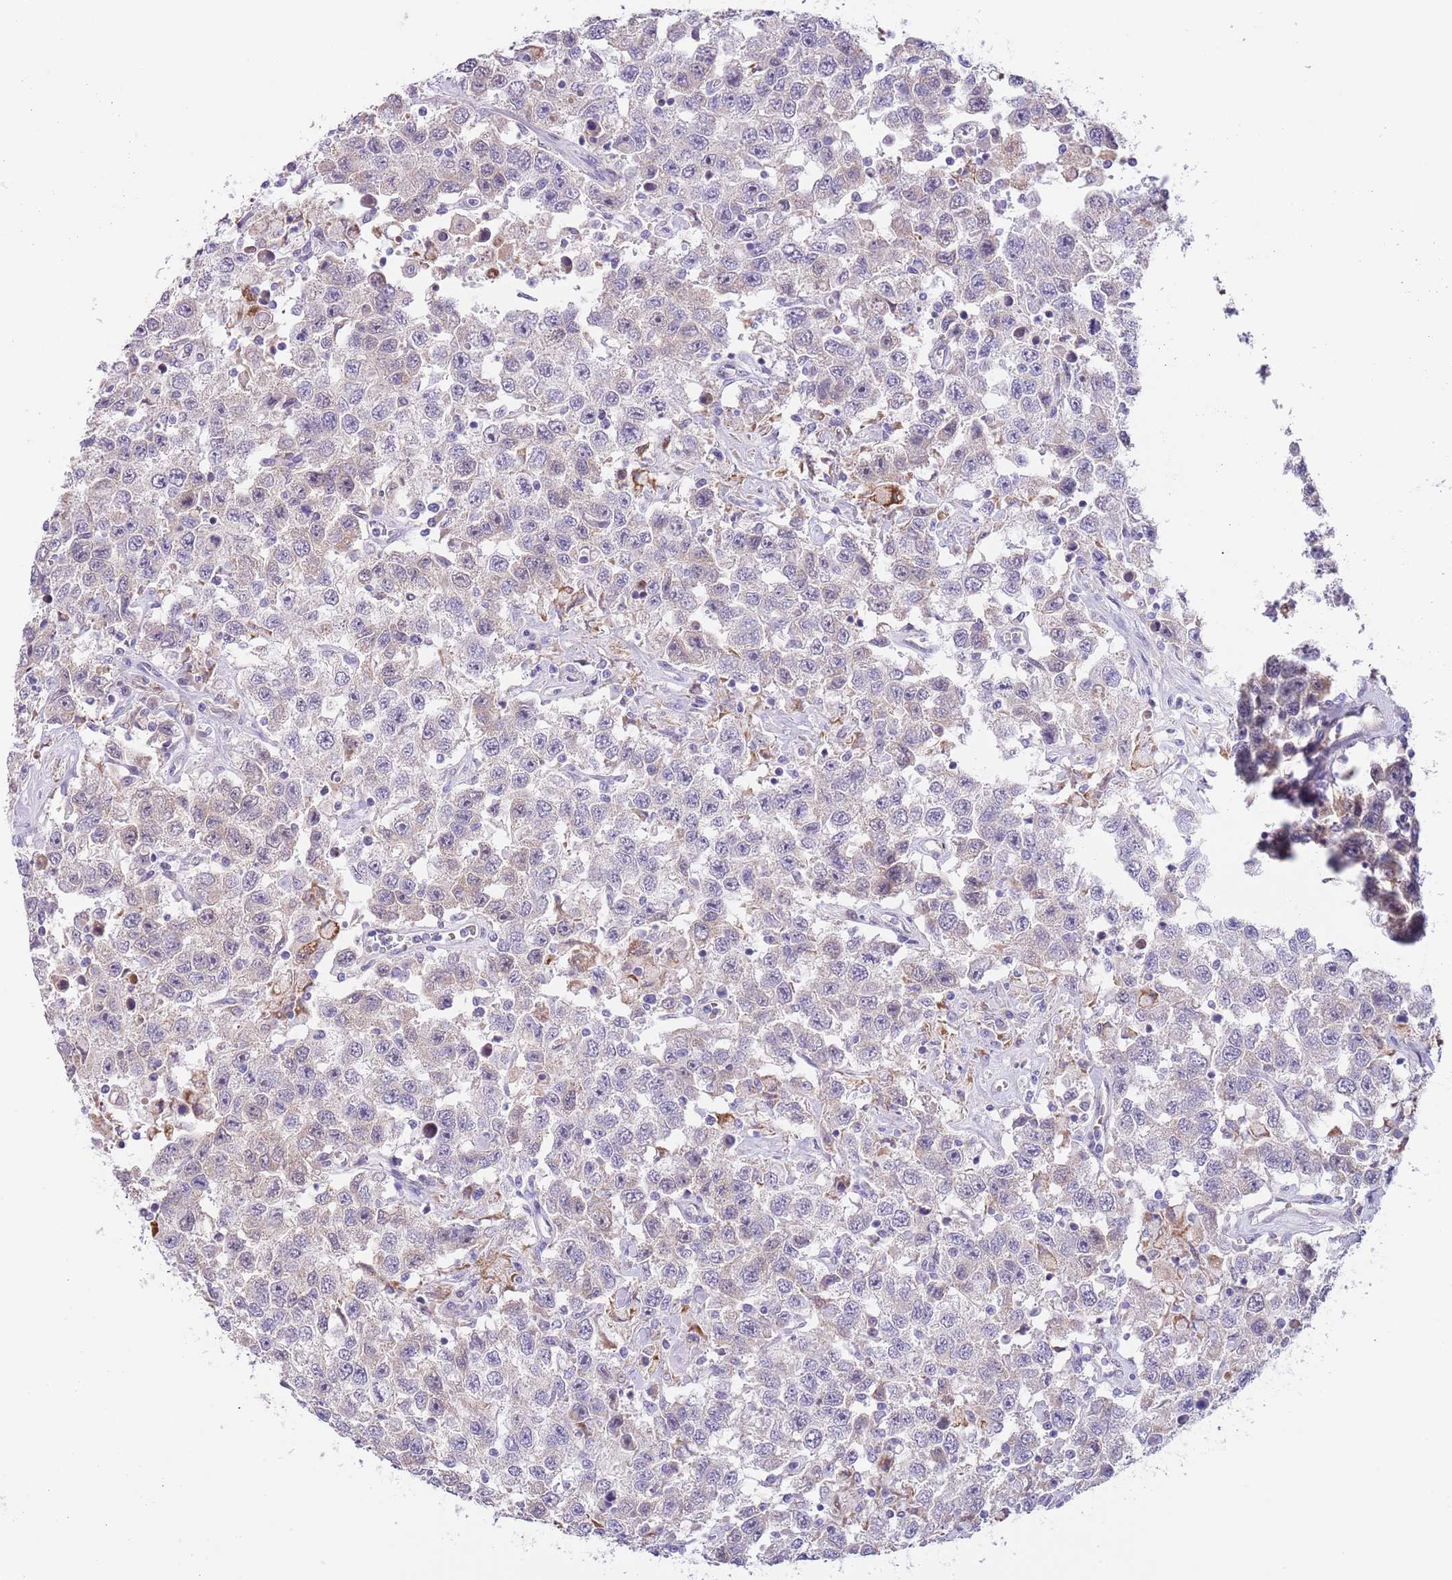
{"staining": {"intensity": "negative", "quantity": "none", "location": "none"}, "tissue": "testis cancer", "cell_type": "Tumor cells", "image_type": "cancer", "snomed": [{"axis": "morphology", "description": "Seminoma, NOS"}, {"axis": "topography", "description": "Testis"}], "caption": "An immunohistochemistry micrograph of seminoma (testis) is shown. There is no staining in tumor cells of seminoma (testis).", "gene": "AP1S2", "patient": {"sex": "male", "age": 41}}